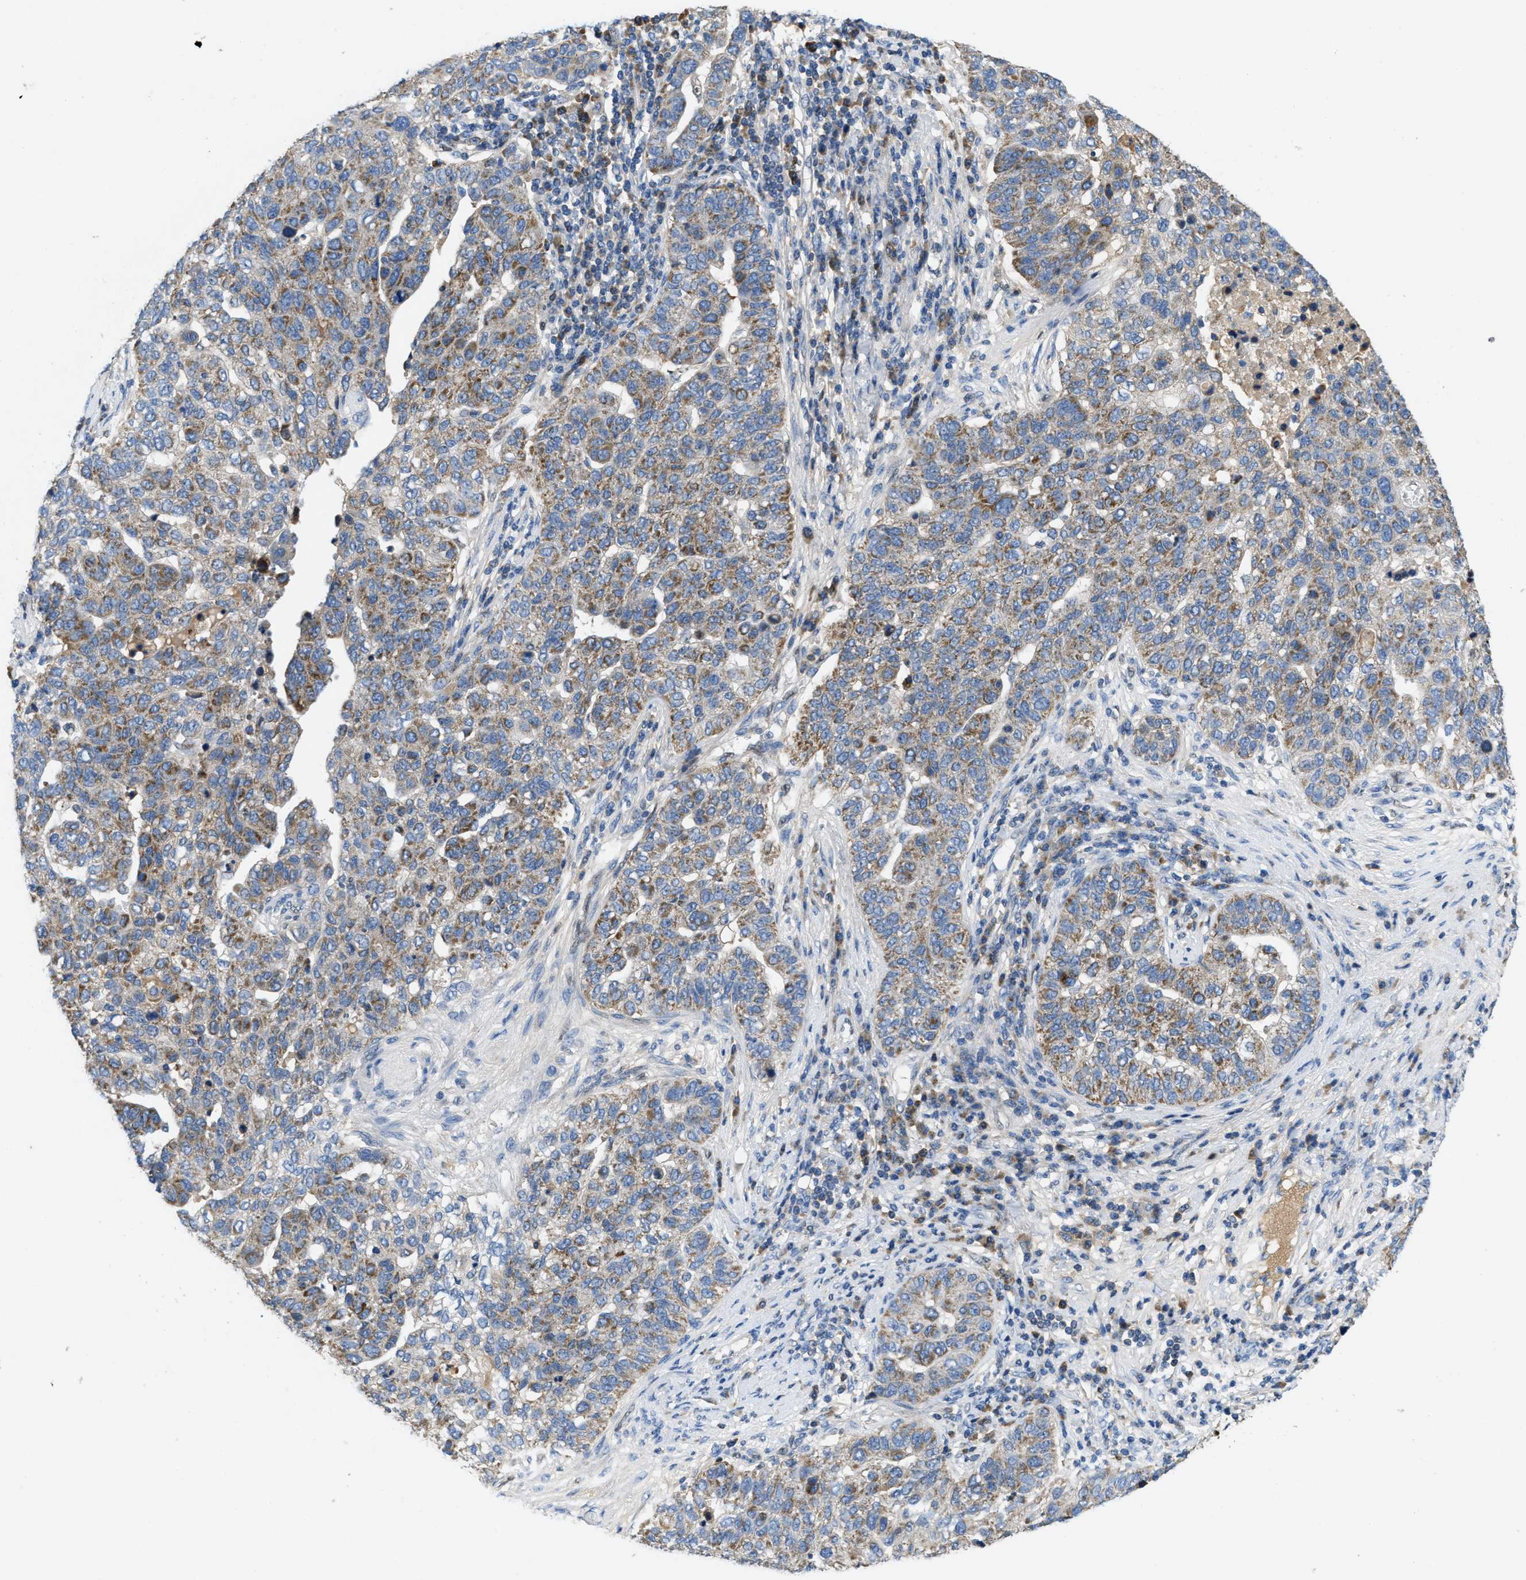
{"staining": {"intensity": "moderate", "quantity": "25%-75%", "location": "cytoplasmic/membranous"}, "tissue": "pancreatic cancer", "cell_type": "Tumor cells", "image_type": "cancer", "snomed": [{"axis": "morphology", "description": "Adenocarcinoma, NOS"}, {"axis": "topography", "description": "Pancreas"}], "caption": "An immunohistochemistry (IHC) image of neoplastic tissue is shown. Protein staining in brown highlights moderate cytoplasmic/membranous positivity in pancreatic cancer within tumor cells.", "gene": "PNKD", "patient": {"sex": "female", "age": 61}}